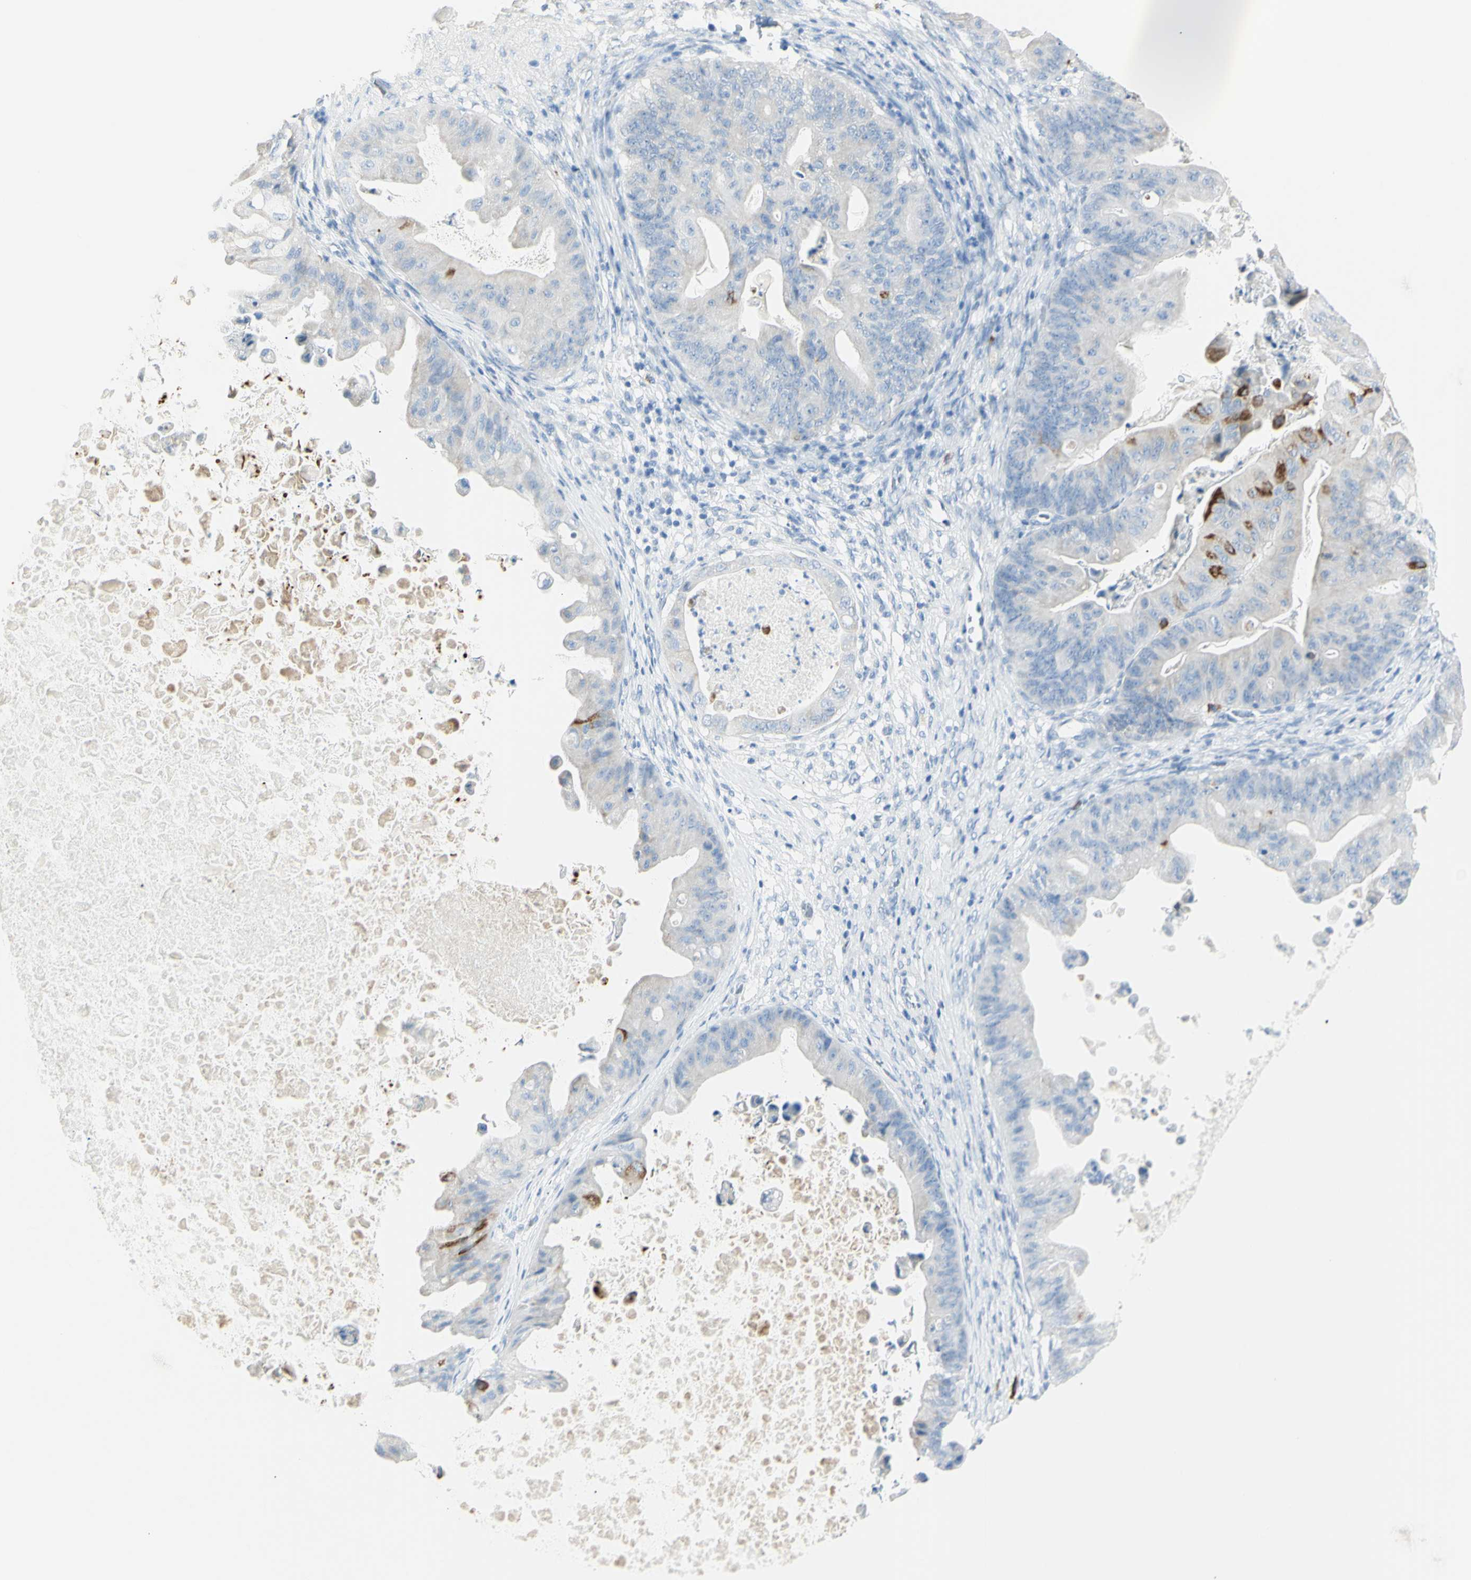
{"staining": {"intensity": "strong", "quantity": "<25%", "location": "cytoplasmic/membranous"}, "tissue": "ovarian cancer", "cell_type": "Tumor cells", "image_type": "cancer", "snomed": [{"axis": "morphology", "description": "Cystadenocarcinoma, mucinous, NOS"}, {"axis": "topography", "description": "Ovary"}], "caption": "A photomicrograph showing strong cytoplasmic/membranous expression in about <25% of tumor cells in mucinous cystadenocarcinoma (ovarian), as visualized by brown immunohistochemical staining.", "gene": "LETM1", "patient": {"sex": "female", "age": 37}}